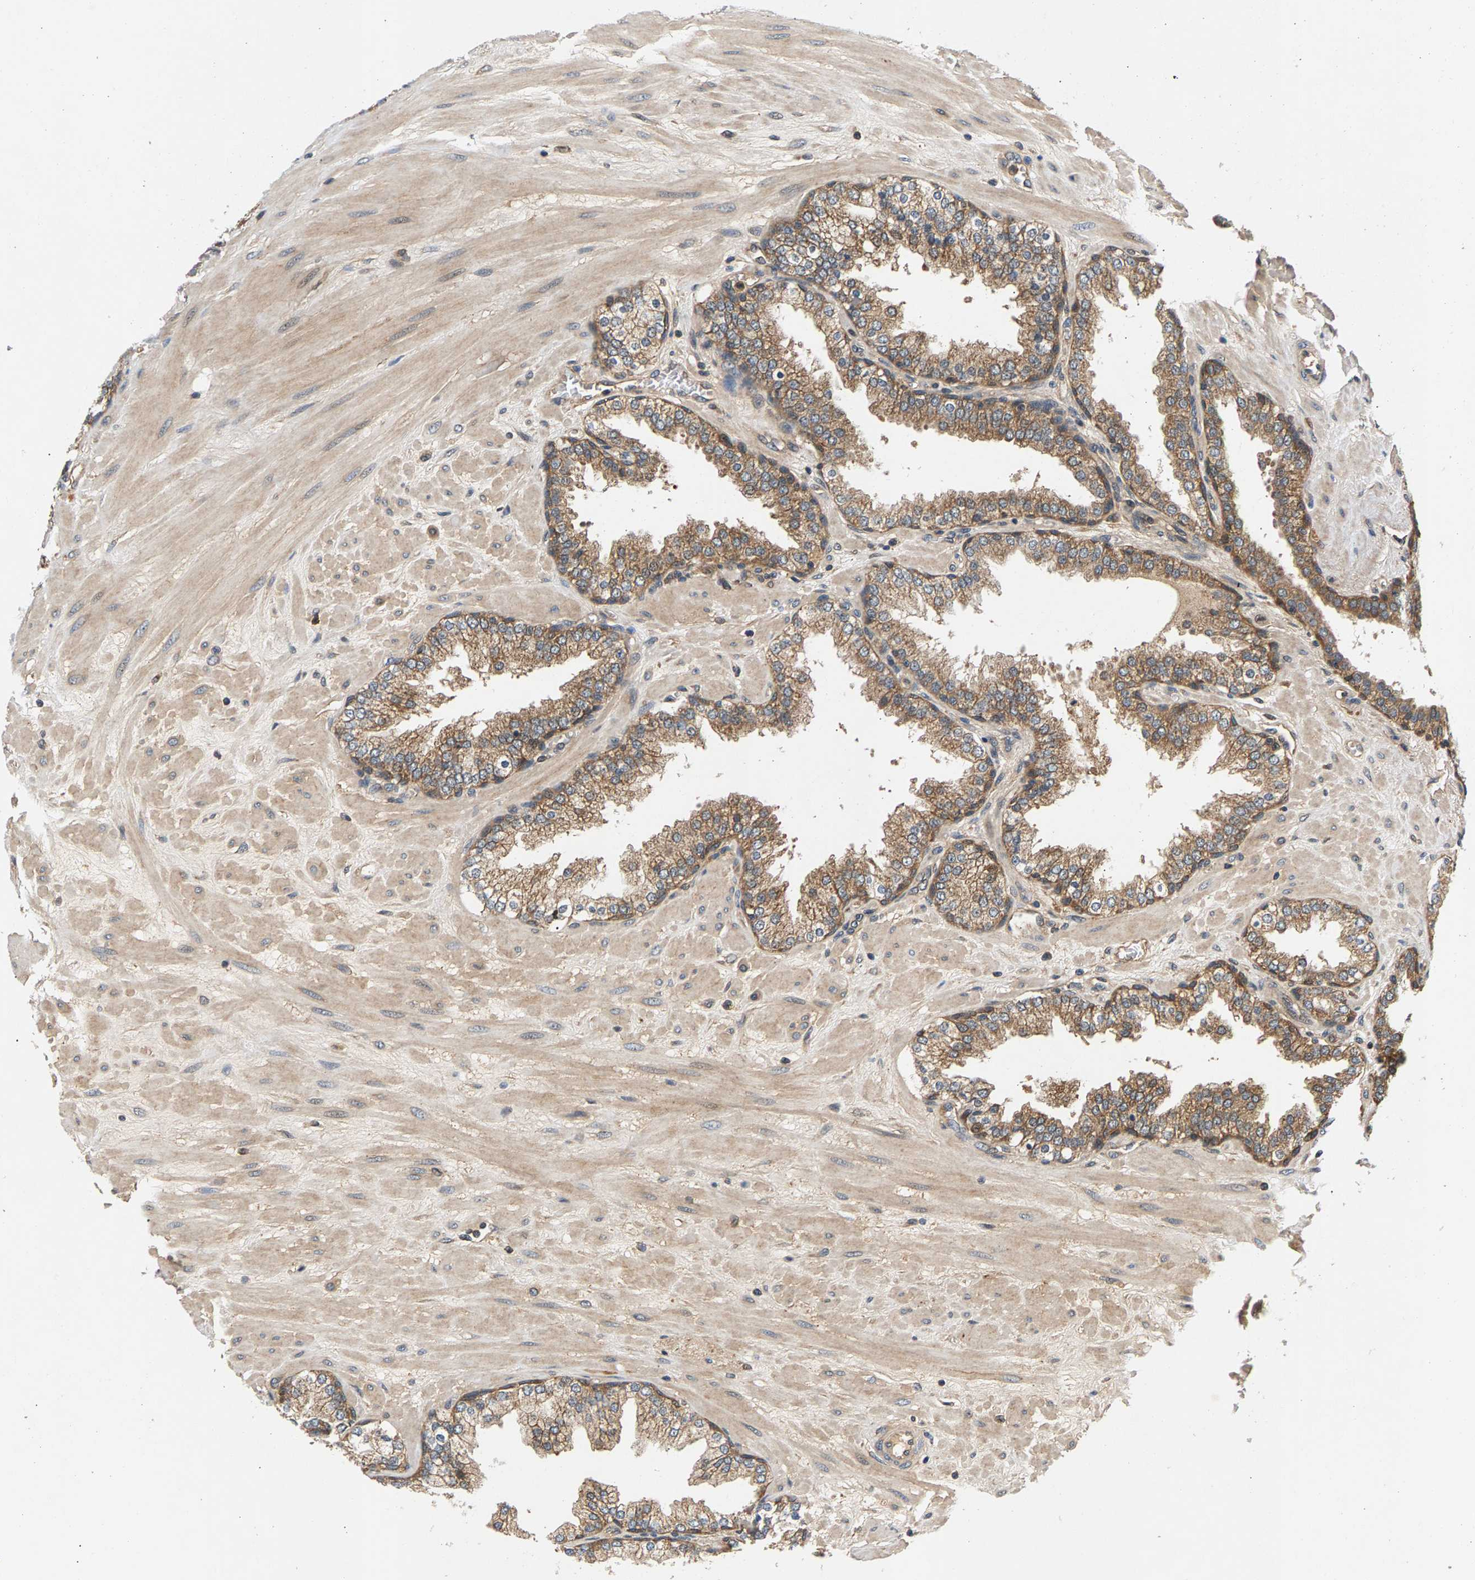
{"staining": {"intensity": "moderate", "quantity": ">75%", "location": "cytoplasmic/membranous"}, "tissue": "prostate", "cell_type": "Glandular cells", "image_type": "normal", "snomed": [{"axis": "morphology", "description": "Normal tissue, NOS"}, {"axis": "topography", "description": "Prostate"}], "caption": "IHC photomicrograph of unremarkable human prostate stained for a protein (brown), which reveals medium levels of moderate cytoplasmic/membranous staining in approximately >75% of glandular cells.", "gene": "FAM78A", "patient": {"sex": "male", "age": 51}}